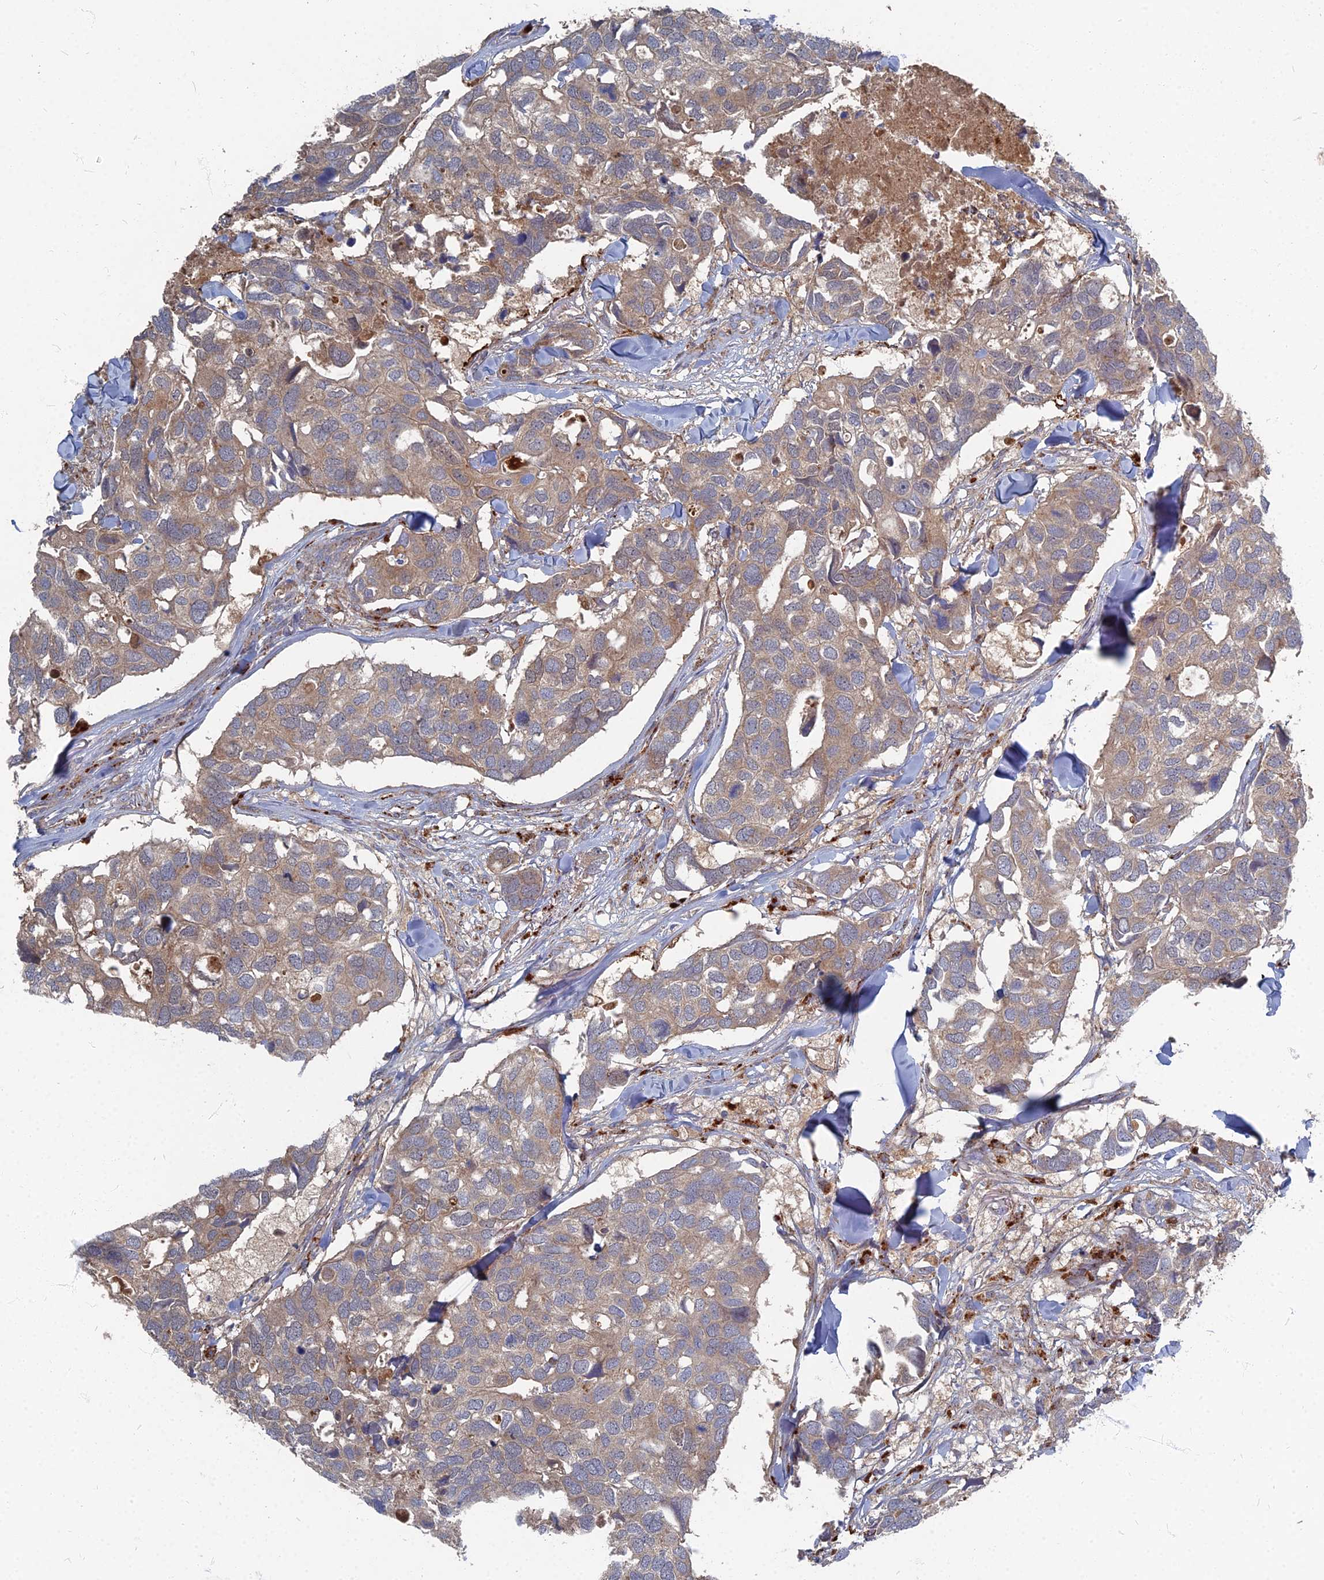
{"staining": {"intensity": "moderate", "quantity": ">75%", "location": "cytoplasmic/membranous"}, "tissue": "breast cancer", "cell_type": "Tumor cells", "image_type": "cancer", "snomed": [{"axis": "morphology", "description": "Duct carcinoma"}, {"axis": "topography", "description": "Breast"}], "caption": "Brown immunohistochemical staining in human invasive ductal carcinoma (breast) reveals moderate cytoplasmic/membranous expression in approximately >75% of tumor cells. The protein of interest is stained brown, and the nuclei are stained in blue (DAB IHC with brightfield microscopy, high magnification).", "gene": "PPCDC", "patient": {"sex": "female", "age": 83}}